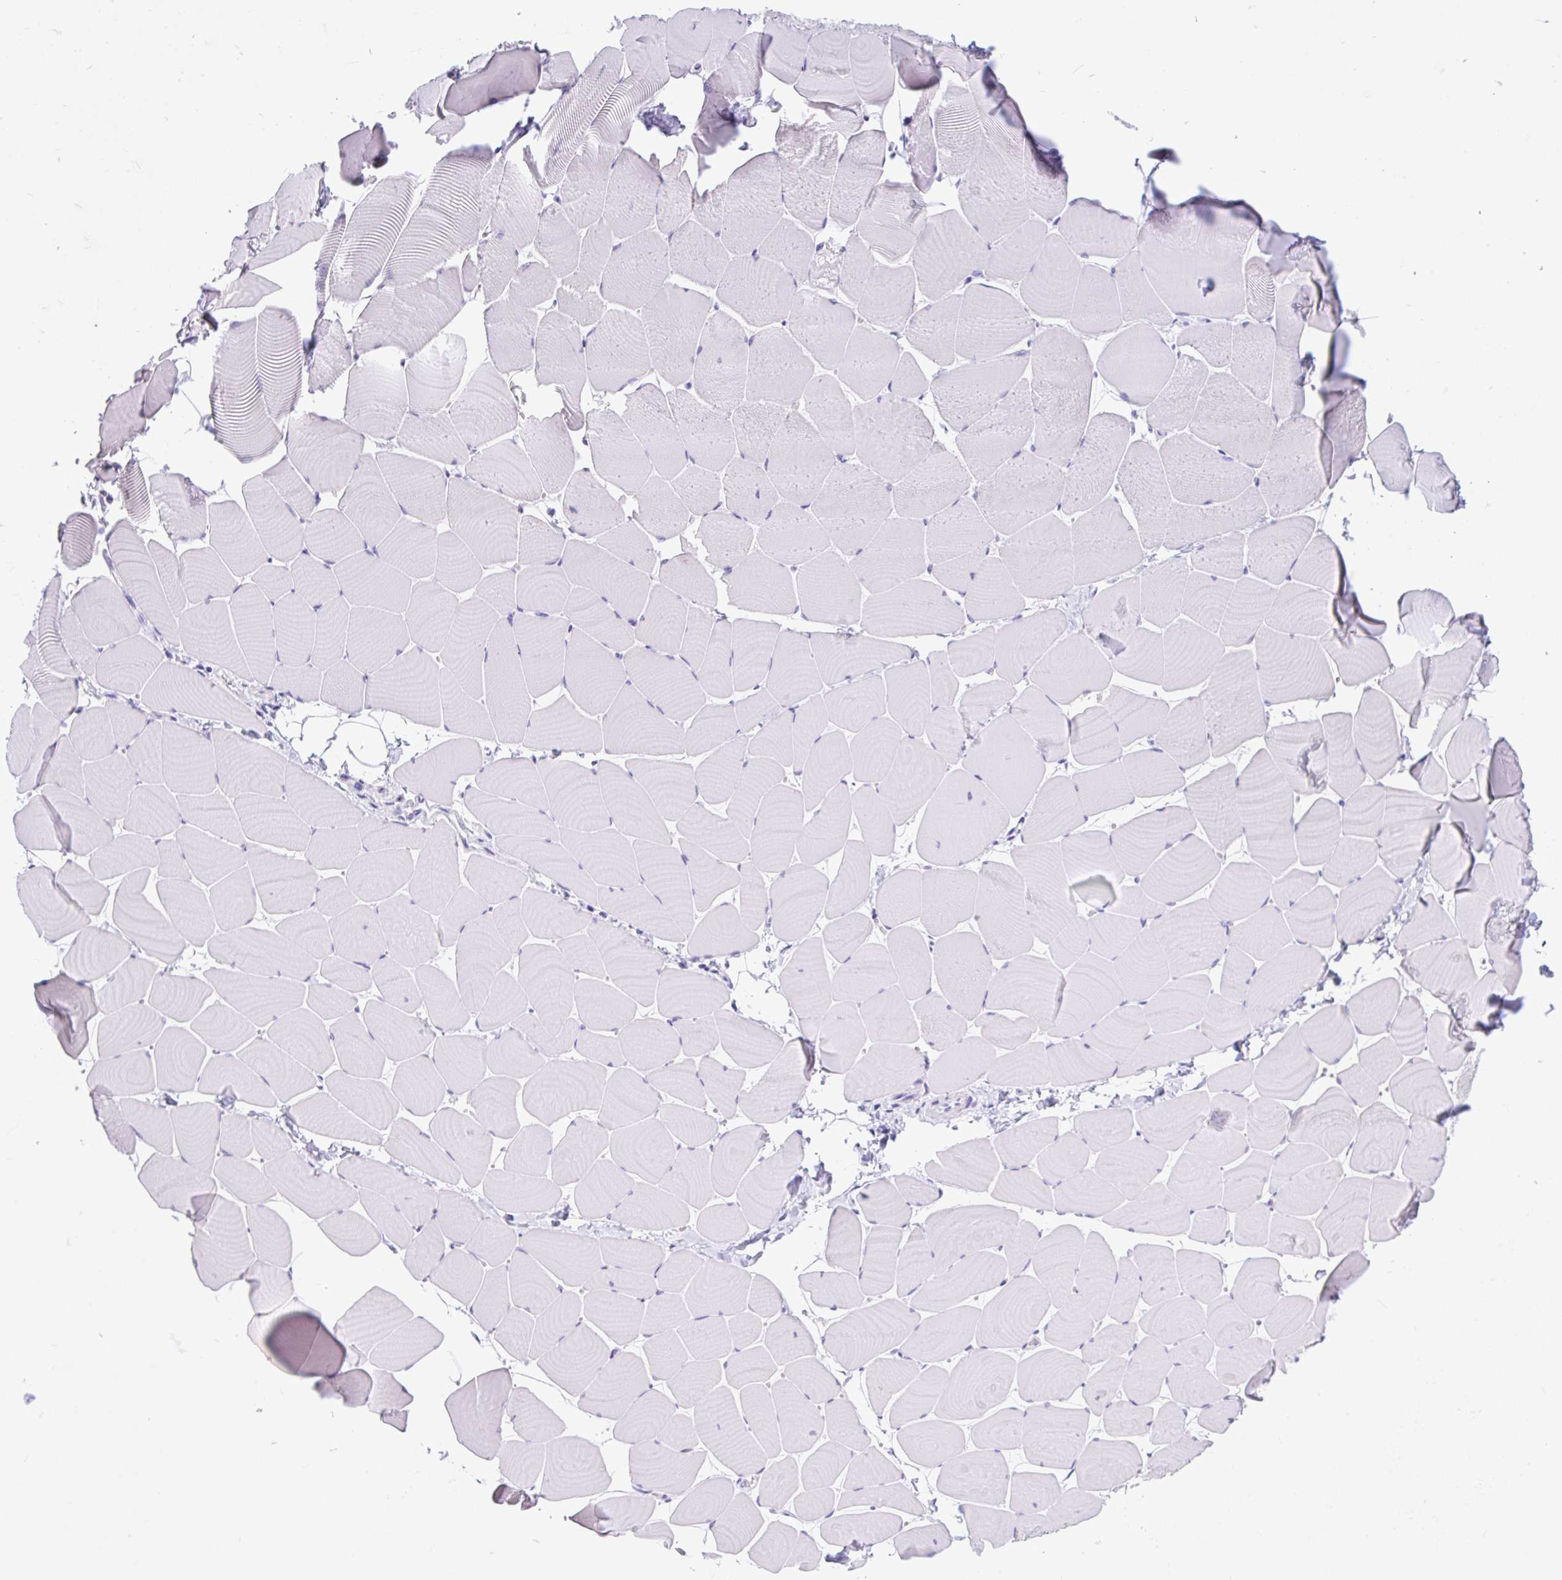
{"staining": {"intensity": "negative", "quantity": "none", "location": "none"}, "tissue": "skeletal muscle", "cell_type": "Myocytes", "image_type": "normal", "snomed": [{"axis": "morphology", "description": "Normal tissue, NOS"}, {"axis": "topography", "description": "Skeletal muscle"}], "caption": "DAB immunohistochemical staining of normal skeletal muscle reveals no significant positivity in myocytes. (Stains: DAB immunohistochemistry with hematoxylin counter stain, Microscopy: brightfield microscopy at high magnification).", "gene": "ZNF319", "patient": {"sex": "male", "age": 25}}